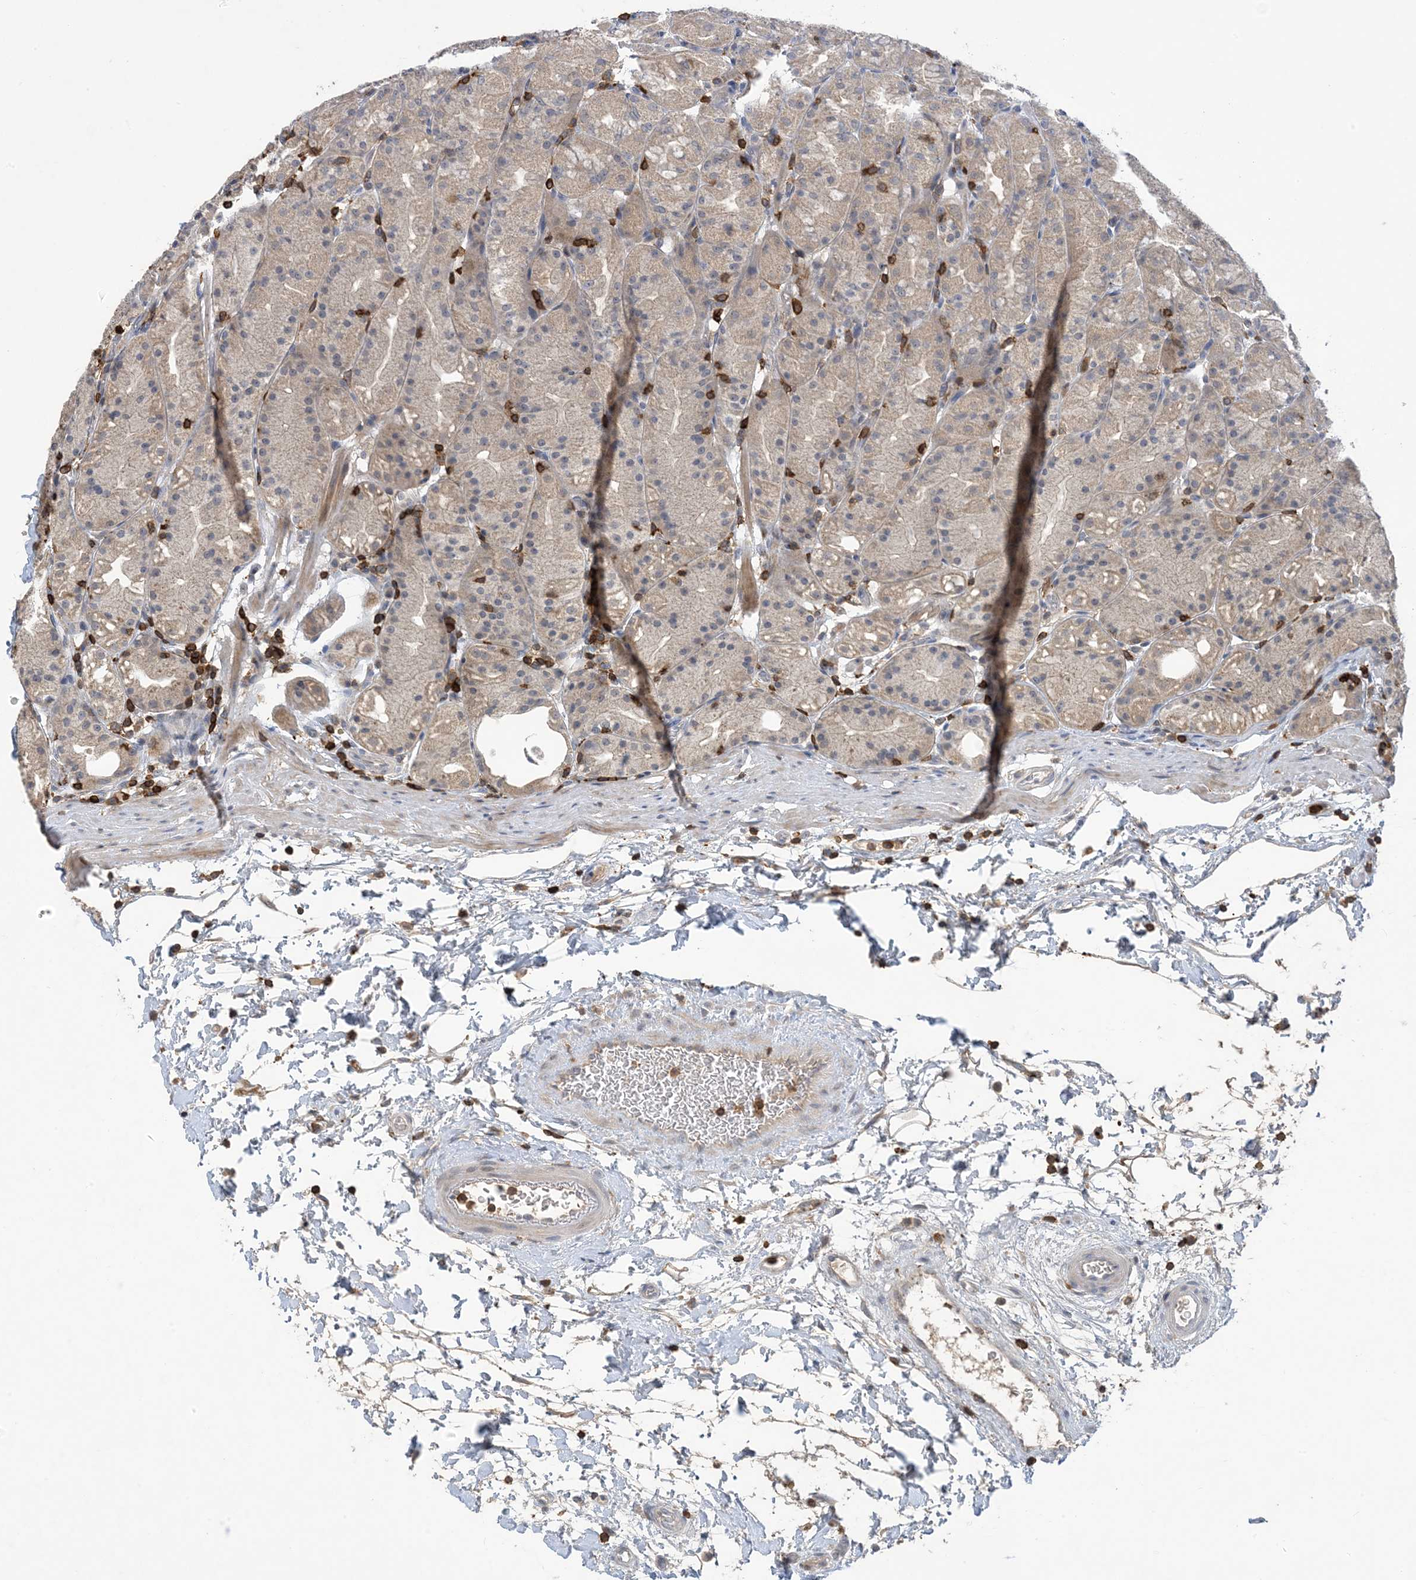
{"staining": {"intensity": "moderate", "quantity": "<25%", "location": "cytoplasmic/membranous,nuclear"}, "tissue": "stomach", "cell_type": "Glandular cells", "image_type": "normal", "snomed": [{"axis": "morphology", "description": "Normal tissue, NOS"}, {"axis": "topography", "description": "Stomach, upper"}], "caption": "Immunohistochemical staining of benign human stomach demonstrates low levels of moderate cytoplasmic/membranous,nuclear positivity in about <25% of glandular cells. (brown staining indicates protein expression, while blue staining denotes nuclei).", "gene": "AK9", "patient": {"sex": "male", "age": 48}}